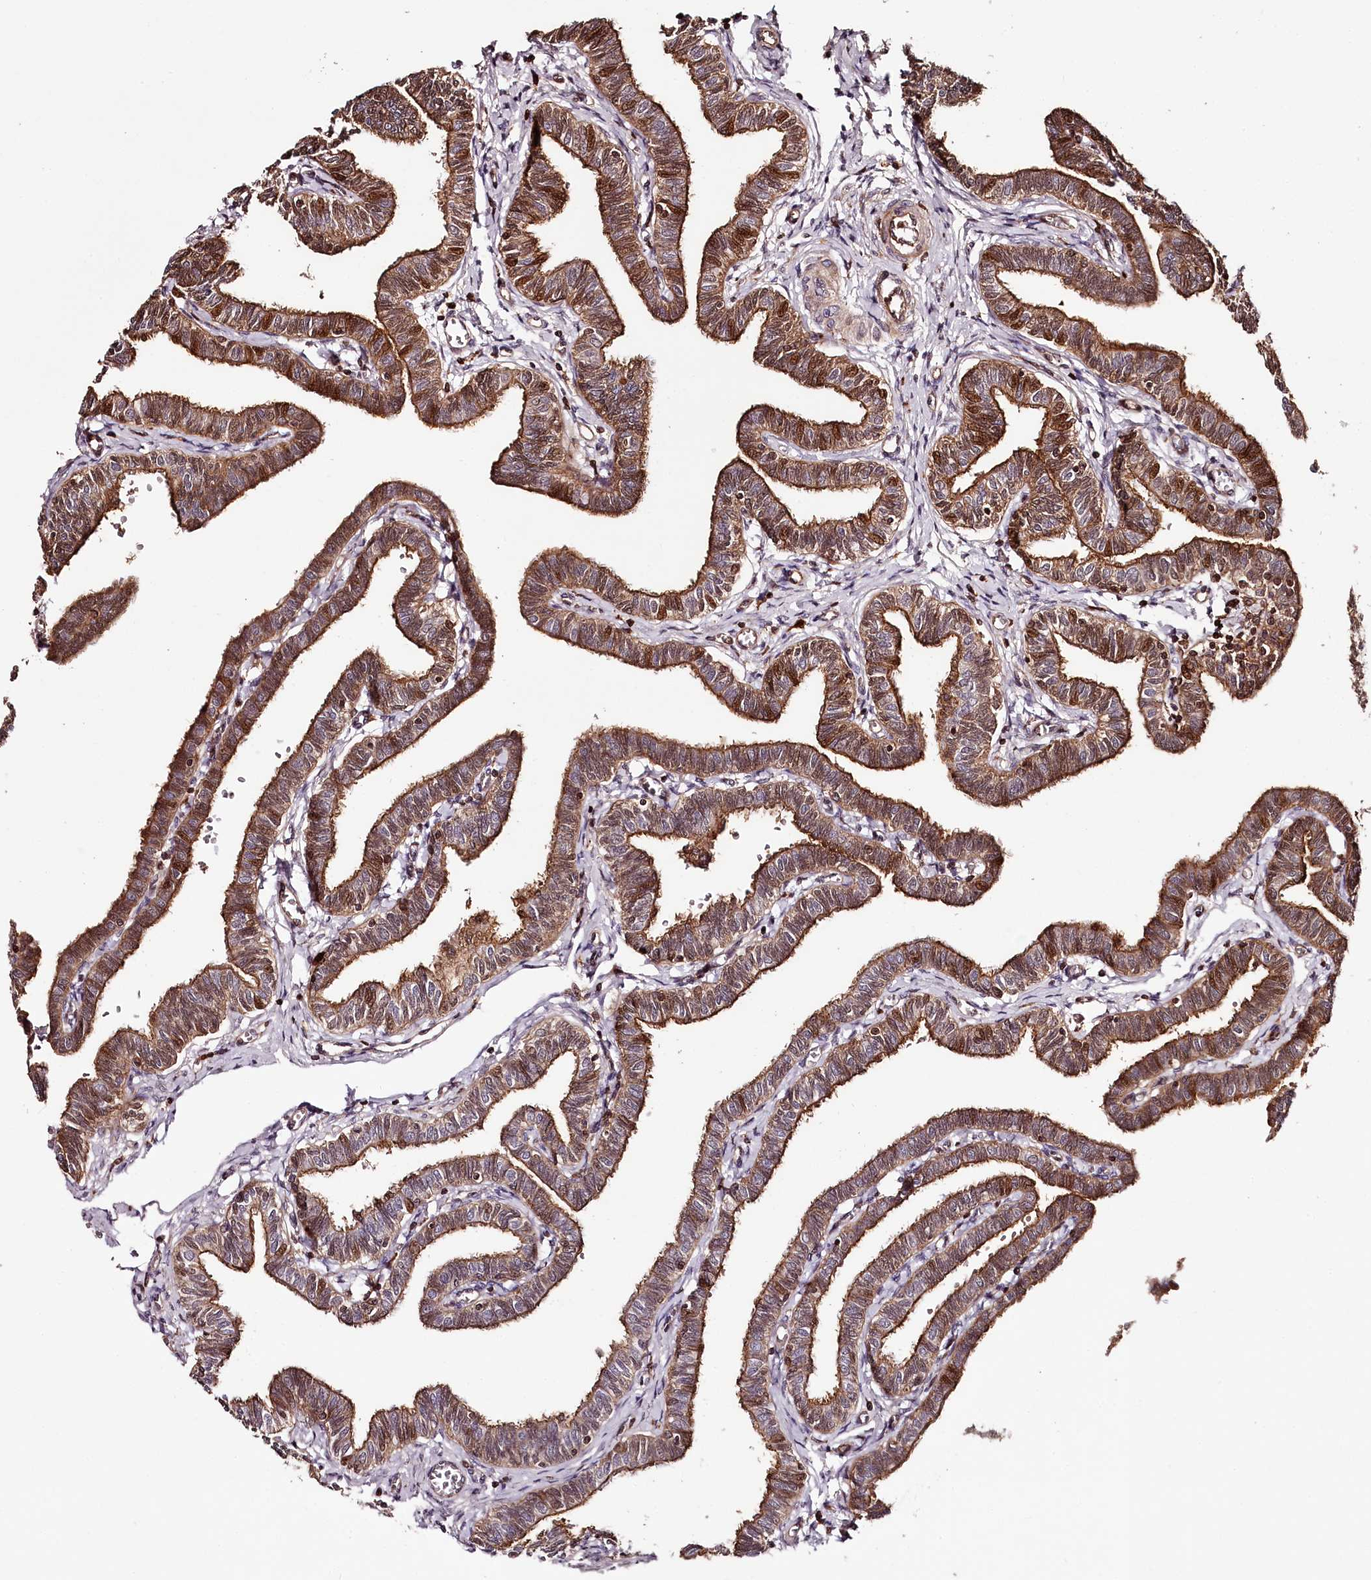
{"staining": {"intensity": "strong", "quantity": ">75%", "location": "cytoplasmic/membranous,nuclear"}, "tissue": "fallopian tube", "cell_type": "Glandular cells", "image_type": "normal", "snomed": [{"axis": "morphology", "description": "Normal tissue, NOS"}, {"axis": "topography", "description": "Fallopian tube"}, {"axis": "topography", "description": "Ovary"}], "caption": "Protein analysis of benign fallopian tube exhibits strong cytoplasmic/membranous,nuclear positivity in approximately >75% of glandular cells. The staining was performed using DAB (3,3'-diaminobenzidine) to visualize the protein expression in brown, while the nuclei were stained in blue with hematoxylin (Magnification: 20x).", "gene": "KIF14", "patient": {"sex": "female", "age": 23}}